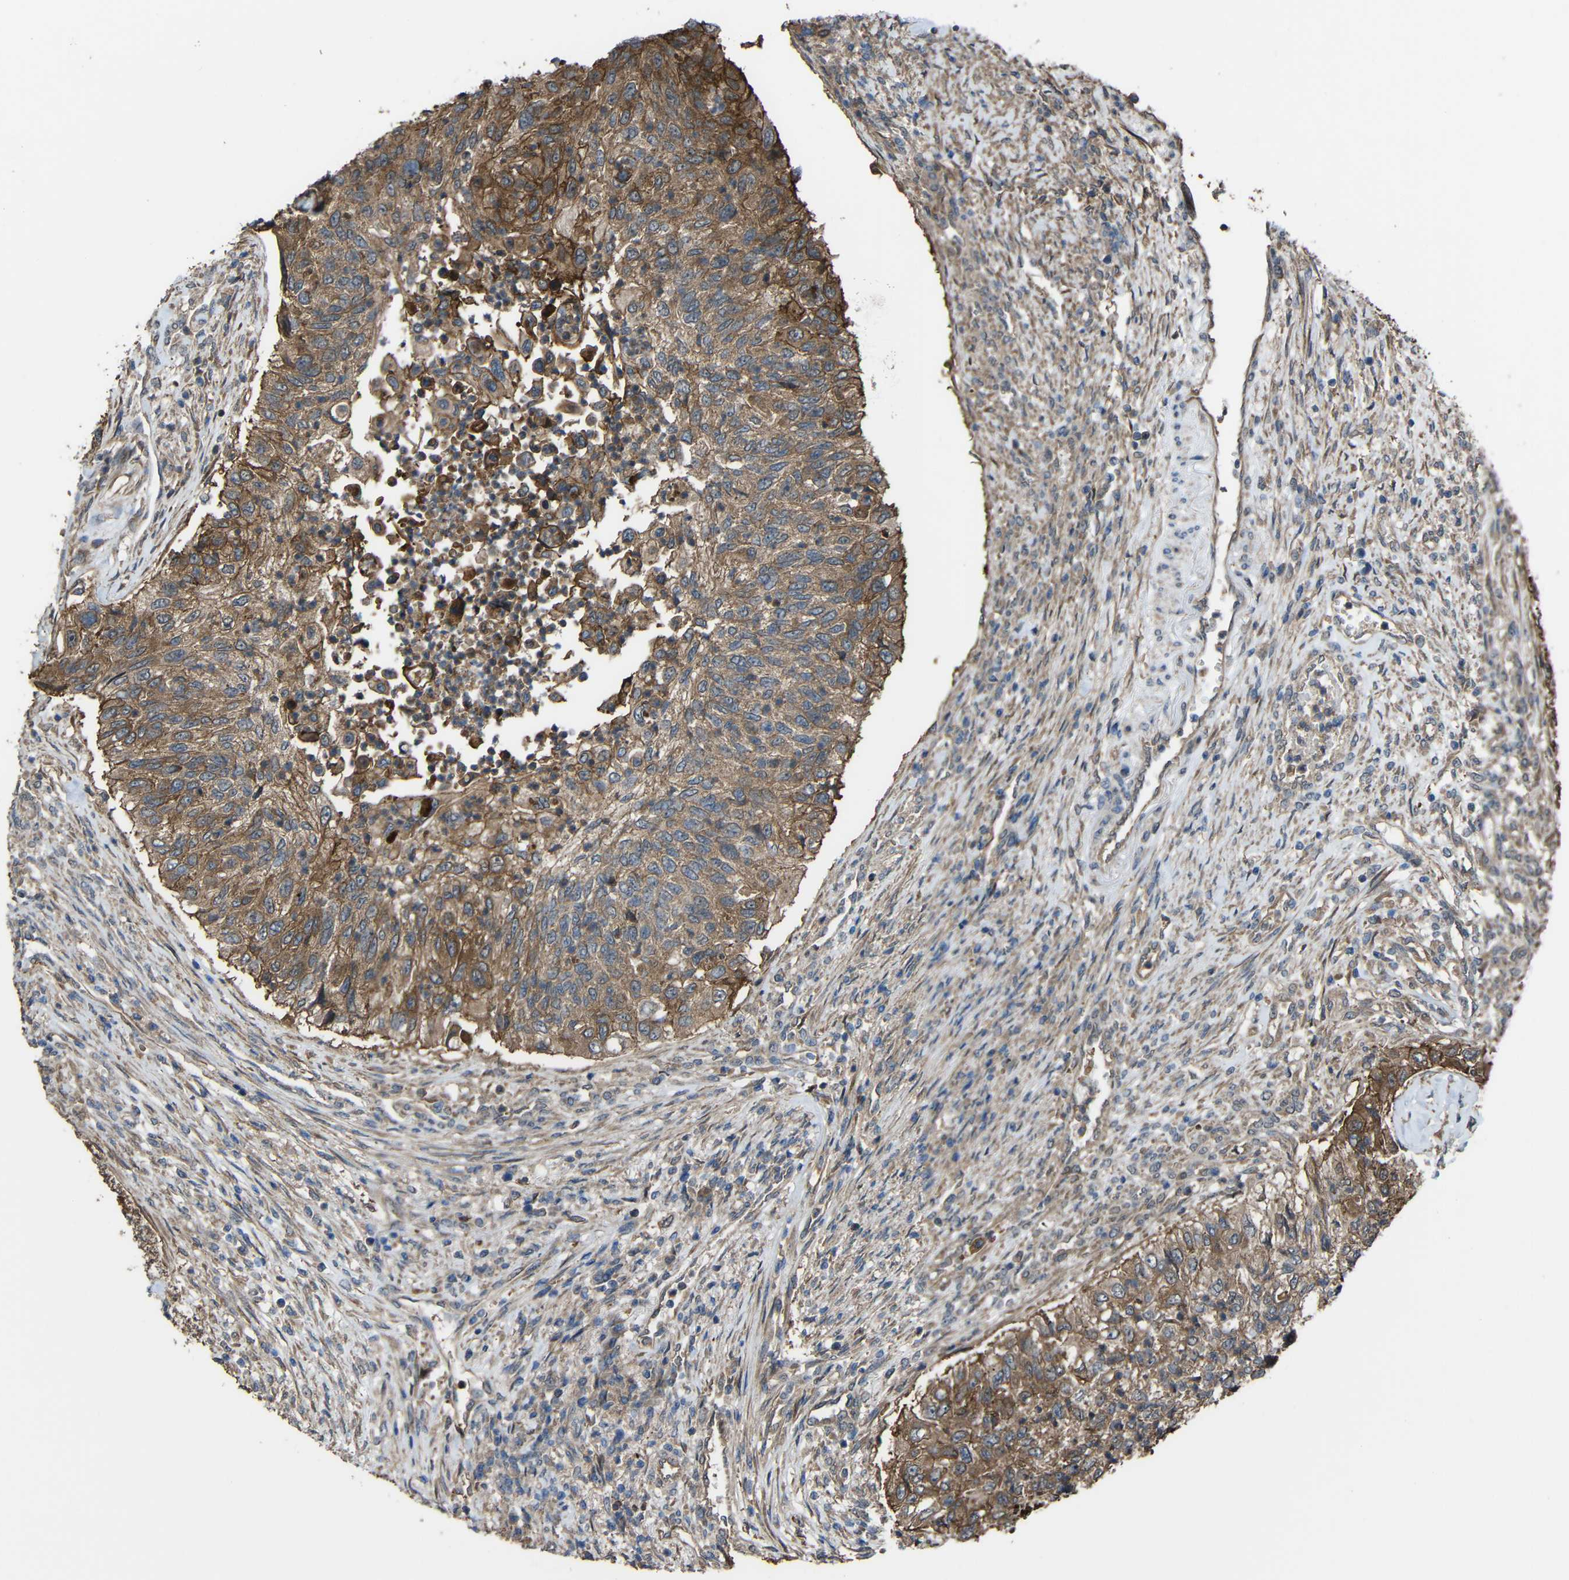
{"staining": {"intensity": "moderate", "quantity": ">75%", "location": "cytoplasmic/membranous"}, "tissue": "urothelial cancer", "cell_type": "Tumor cells", "image_type": "cancer", "snomed": [{"axis": "morphology", "description": "Urothelial carcinoma, High grade"}, {"axis": "topography", "description": "Urinary bladder"}], "caption": "Protein expression analysis of human urothelial cancer reveals moderate cytoplasmic/membranous positivity in about >75% of tumor cells.", "gene": "CHST9", "patient": {"sex": "female", "age": 60}}